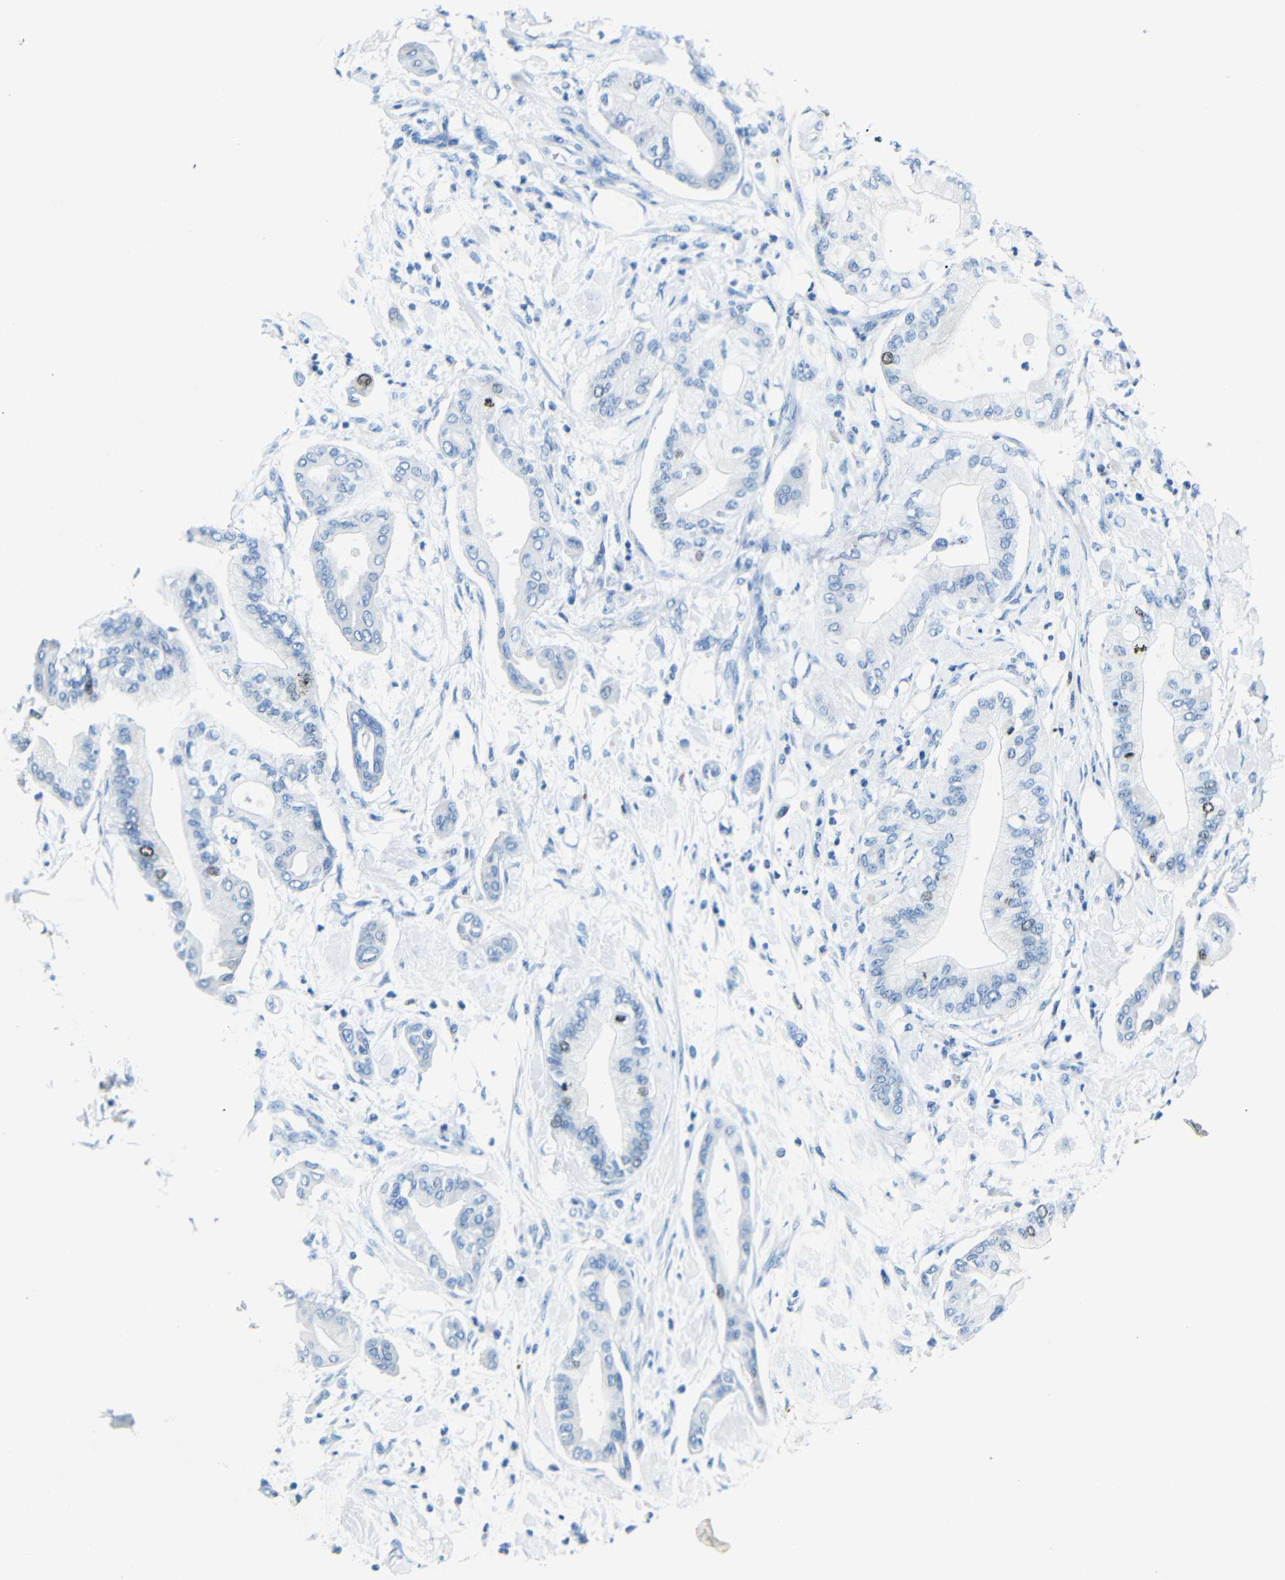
{"staining": {"intensity": "moderate", "quantity": "<25%", "location": "nuclear"}, "tissue": "pancreatic cancer", "cell_type": "Tumor cells", "image_type": "cancer", "snomed": [{"axis": "morphology", "description": "Adenocarcinoma, NOS"}, {"axis": "morphology", "description": "Adenocarcinoma, metastatic, NOS"}, {"axis": "topography", "description": "Lymph node"}, {"axis": "topography", "description": "Pancreas"}, {"axis": "topography", "description": "Duodenum"}], "caption": "High-power microscopy captured an IHC image of pancreatic adenocarcinoma, revealing moderate nuclear expression in about <25% of tumor cells.", "gene": "INCENP", "patient": {"sex": "female", "age": 64}}